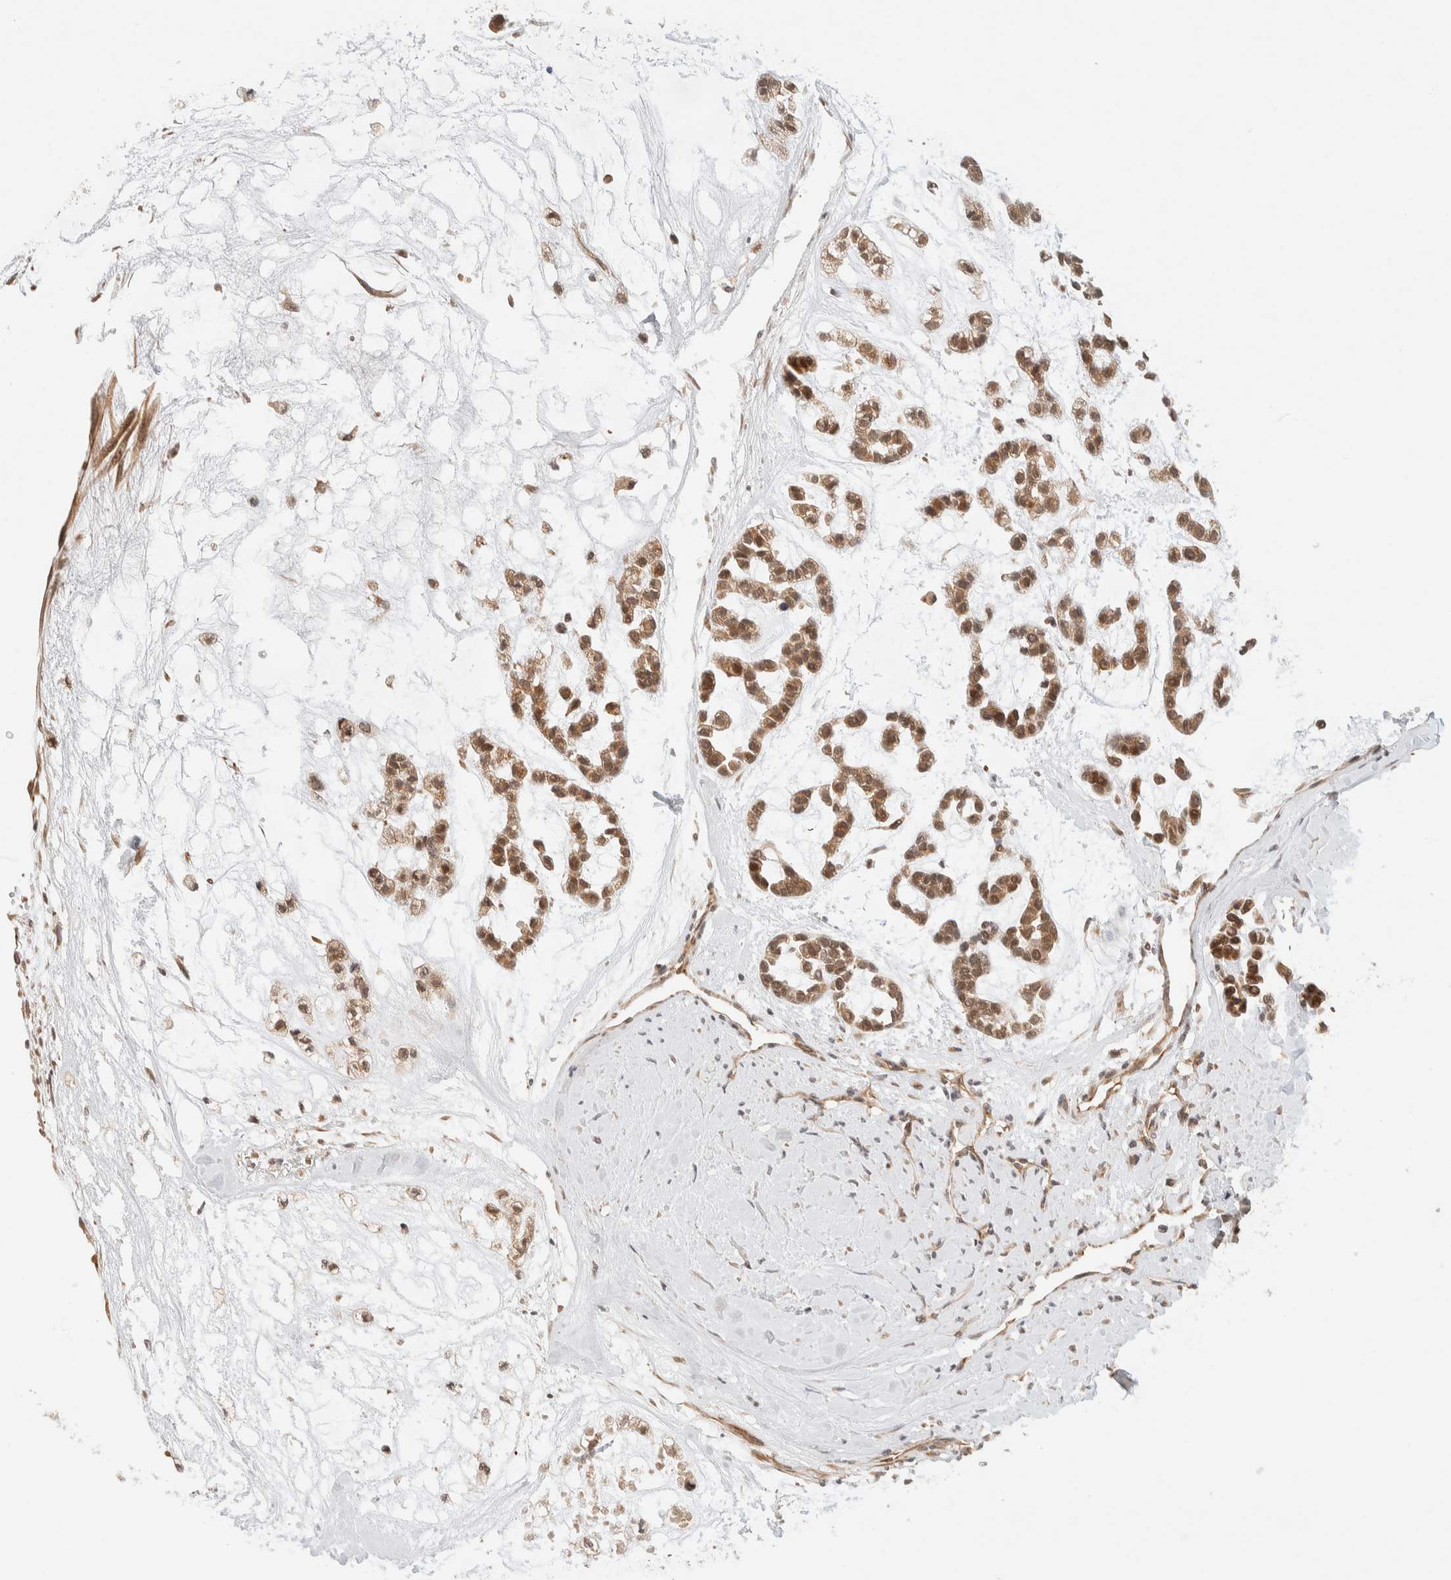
{"staining": {"intensity": "moderate", "quantity": ">75%", "location": "cytoplasmic/membranous,nuclear"}, "tissue": "head and neck cancer", "cell_type": "Tumor cells", "image_type": "cancer", "snomed": [{"axis": "morphology", "description": "Adenocarcinoma, NOS"}, {"axis": "morphology", "description": "Adenoma, NOS"}, {"axis": "topography", "description": "Head-Neck"}], "caption": "Protein expression analysis of head and neck cancer (adenoma) shows moderate cytoplasmic/membranous and nuclear expression in approximately >75% of tumor cells.", "gene": "C8orf76", "patient": {"sex": "female", "age": 55}}